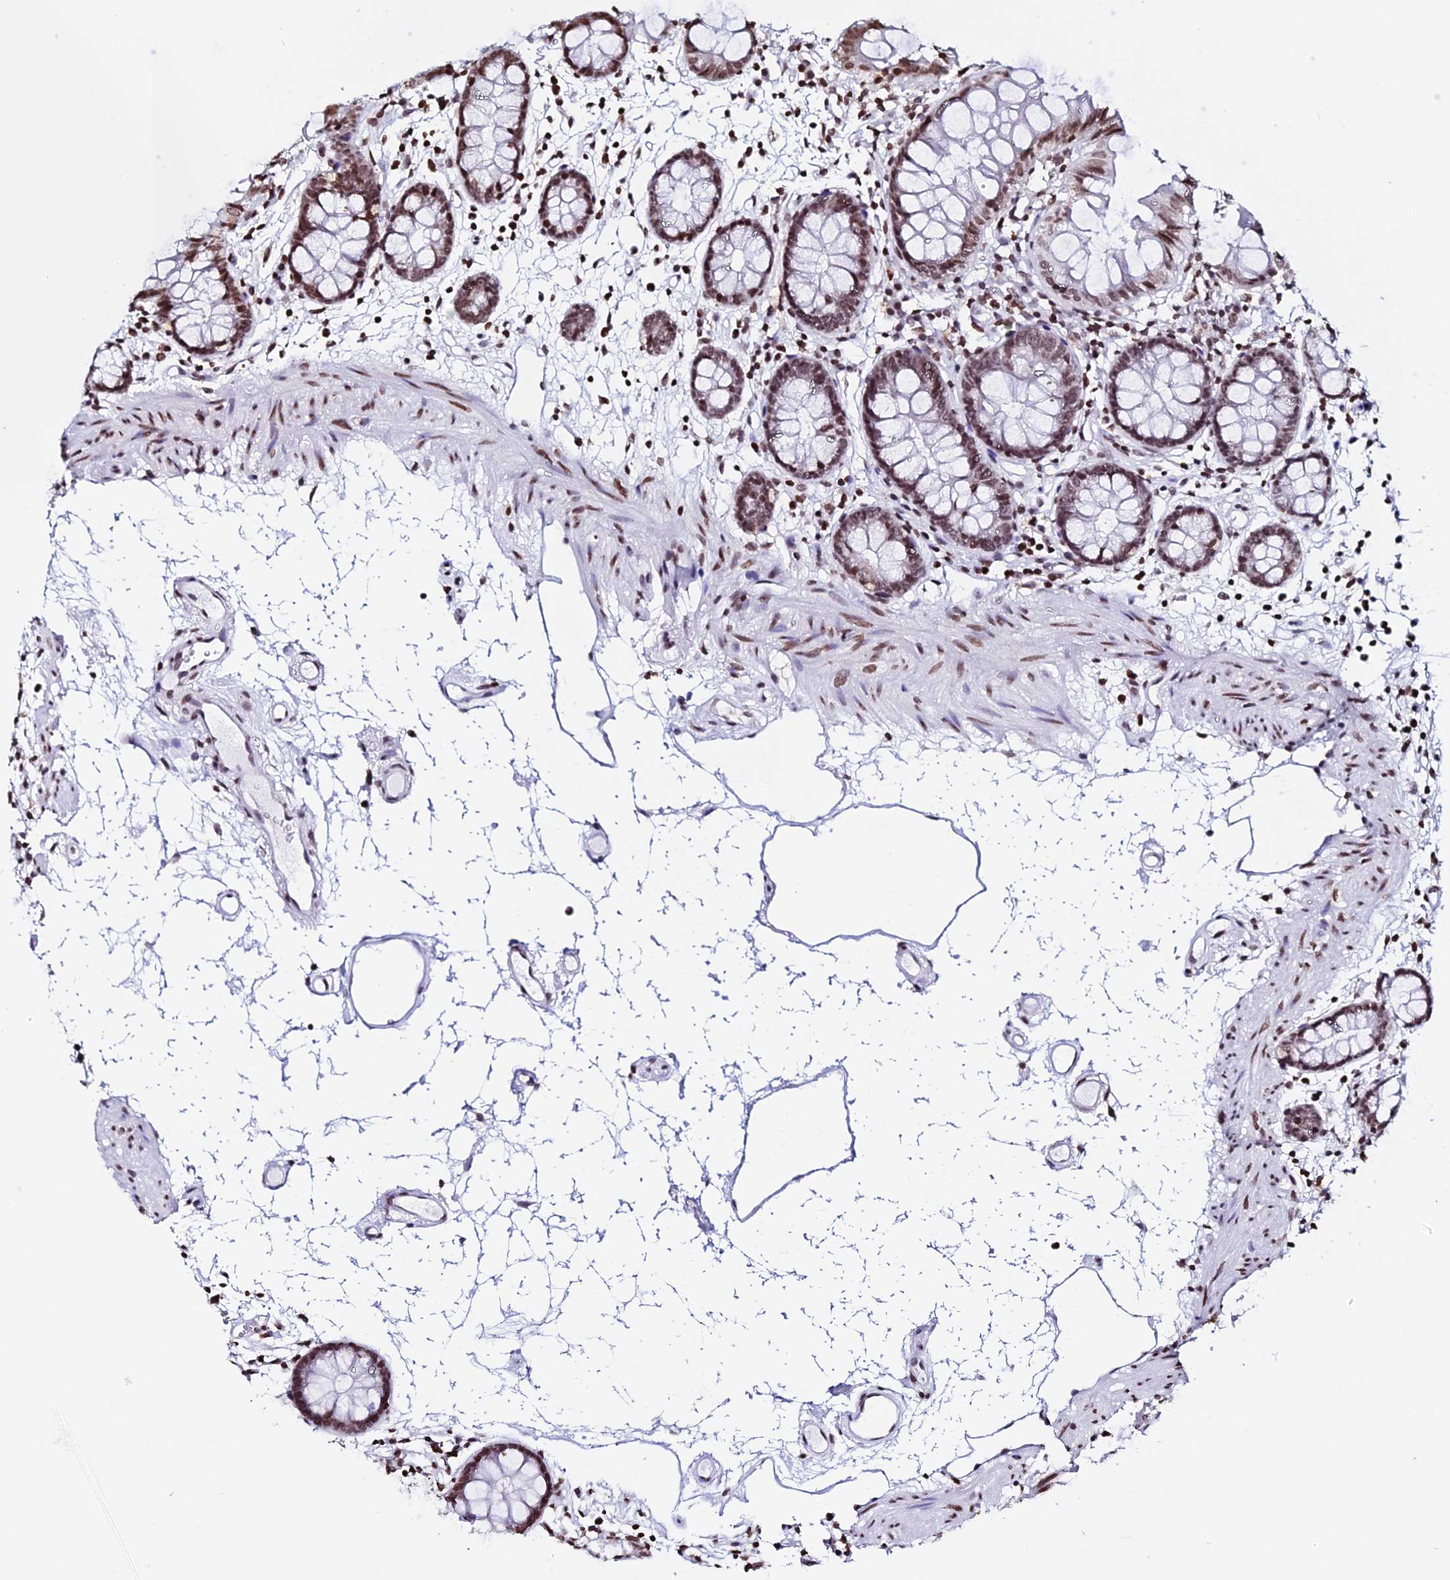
{"staining": {"intensity": "moderate", "quantity": ">75%", "location": "nuclear"}, "tissue": "colon", "cell_type": "Endothelial cells", "image_type": "normal", "snomed": [{"axis": "morphology", "description": "Normal tissue, NOS"}, {"axis": "topography", "description": "Colon"}], "caption": "Immunohistochemical staining of benign colon reveals medium levels of moderate nuclear expression in approximately >75% of endothelial cells. (DAB (3,3'-diaminobenzidine) IHC, brown staining for protein, blue staining for nuclei).", "gene": "ENSG00000282988", "patient": {"sex": "female", "age": 84}}